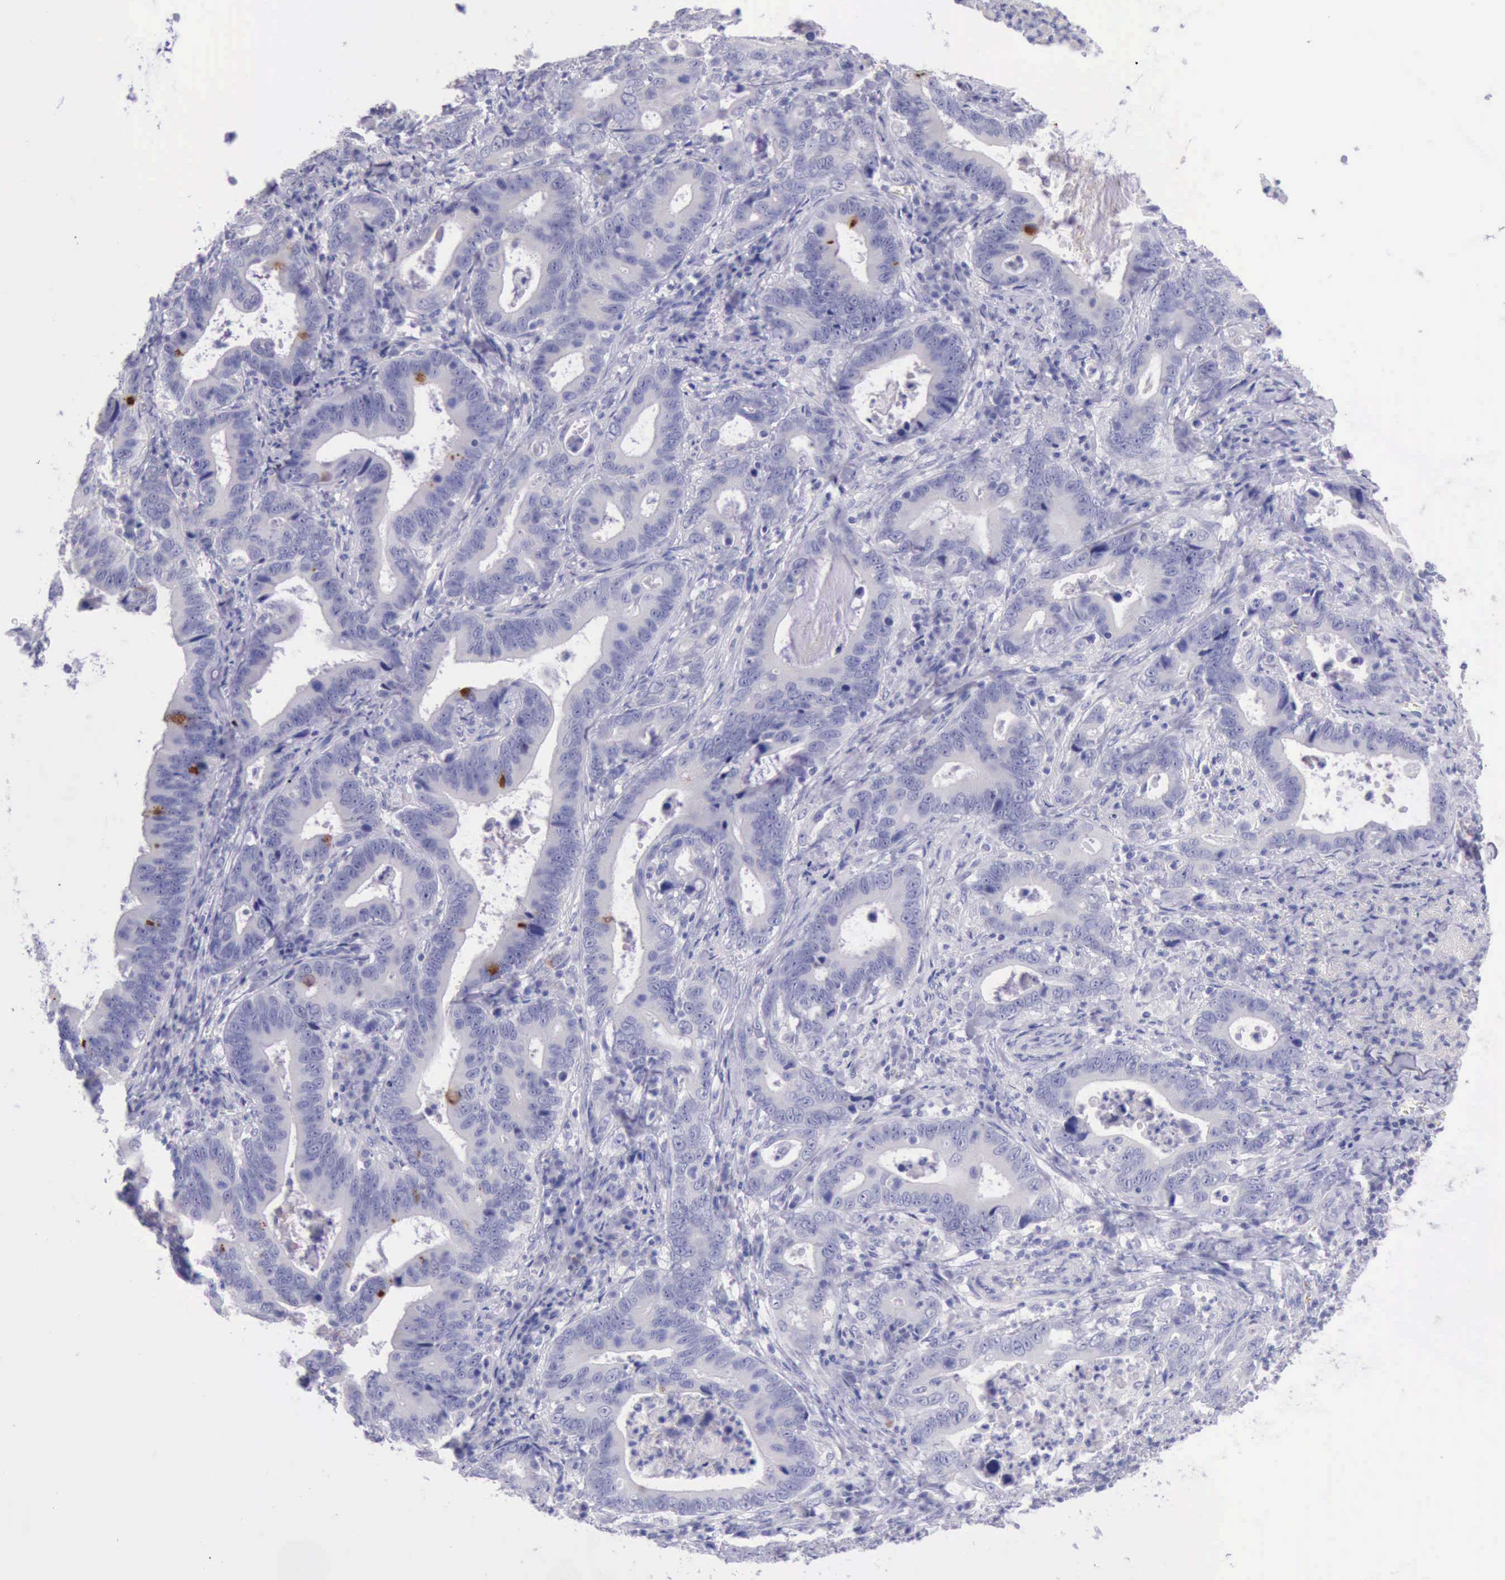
{"staining": {"intensity": "negative", "quantity": "none", "location": "none"}, "tissue": "stomach cancer", "cell_type": "Tumor cells", "image_type": "cancer", "snomed": [{"axis": "morphology", "description": "Adenocarcinoma, NOS"}, {"axis": "topography", "description": "Stomach, upper"}], "caption": "Immunohistochemistry histopathology image of human adenocarcinoma (stomach) stained for a protein (brown), which demonstrates no expression in tumor cells.", "gene": "LRFN5", "patient": {"sex": "male", "age": 63}}